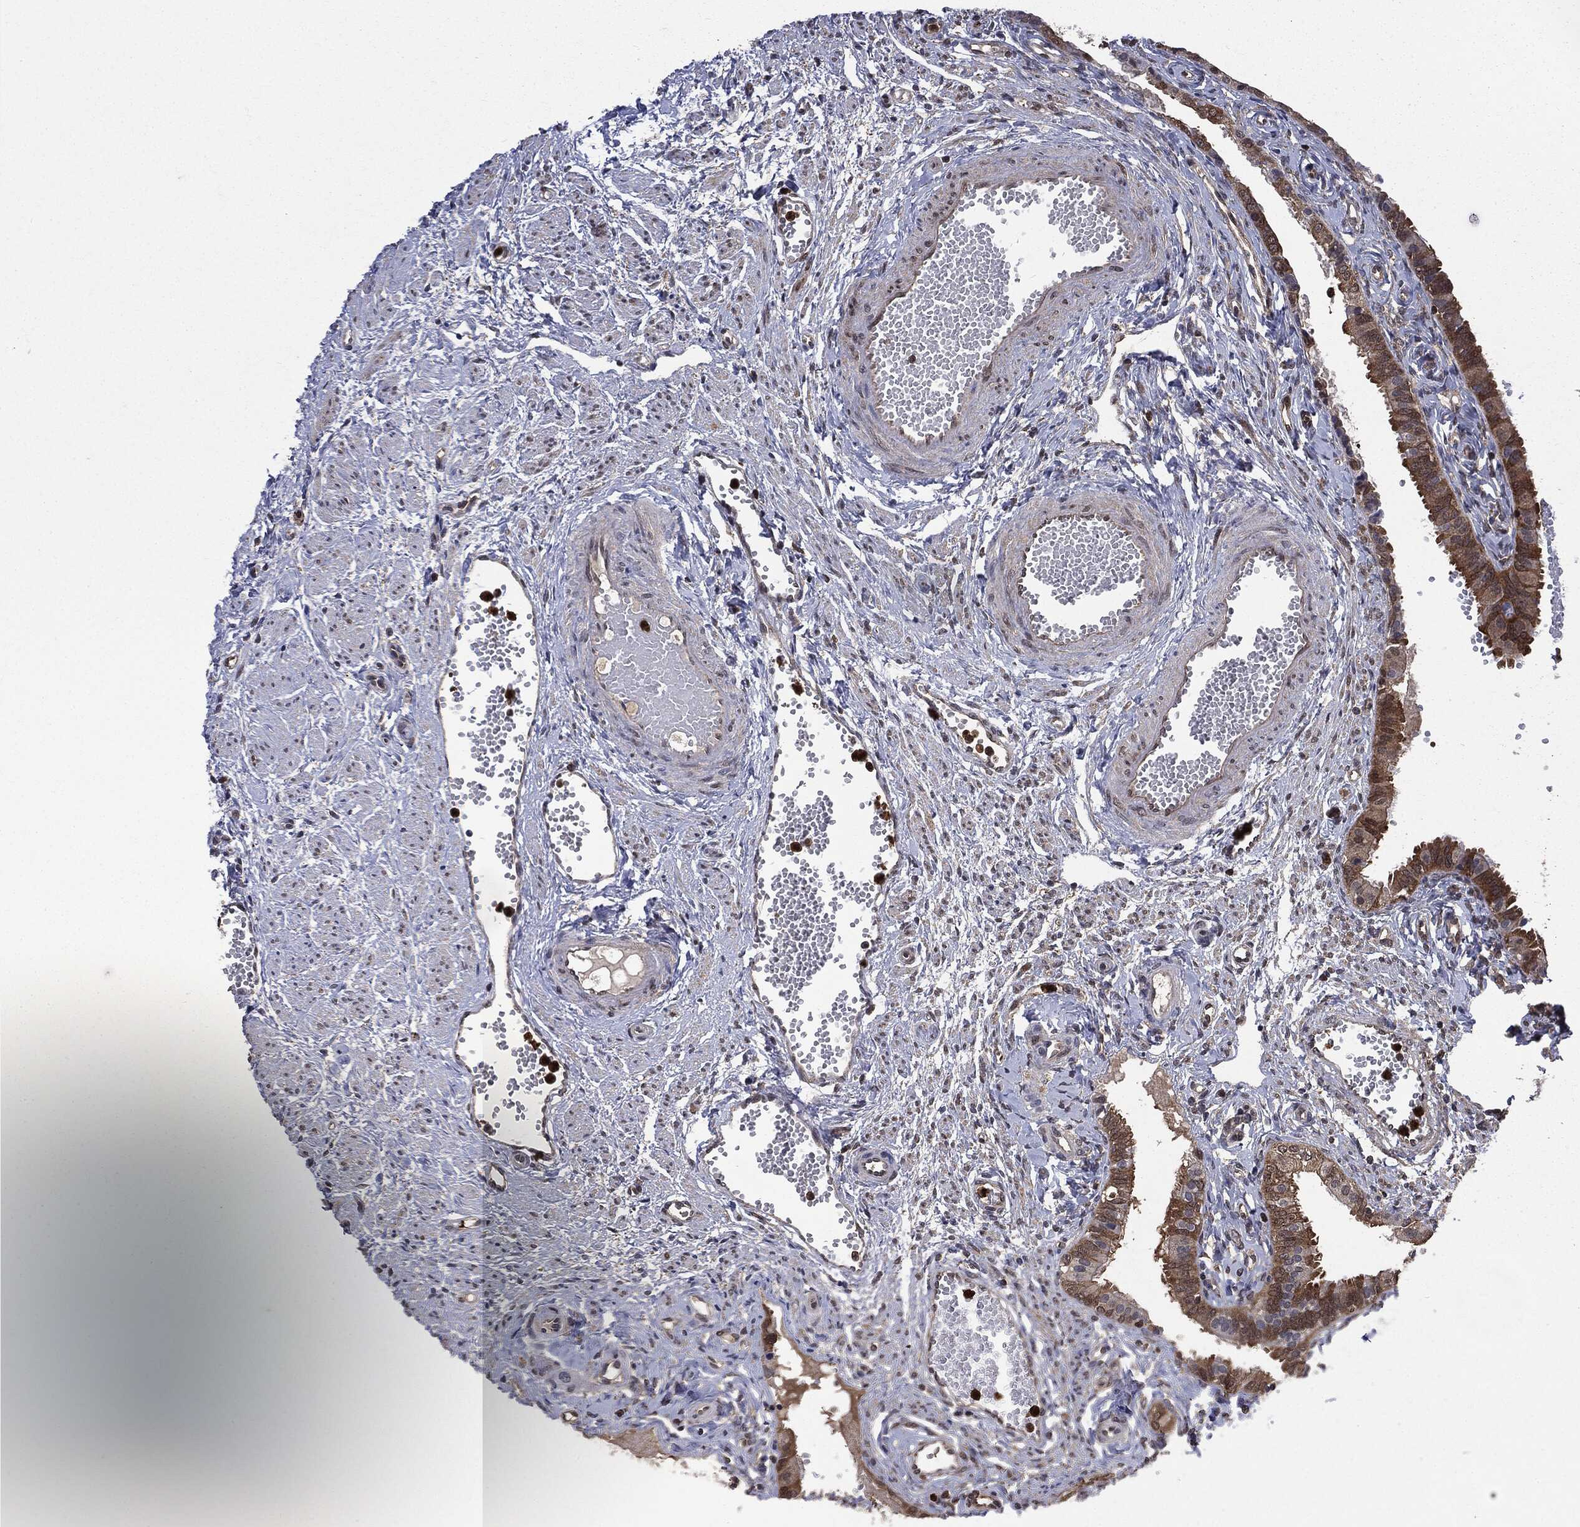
{"staining": {"intensity": "strong", "quantity": "25%-75%", "location": "cytoplasmic/membranous"}, "tissue": "fallopian tube", "cell_type": "Glandular cells", "image_type": "normal", "snomed": [{"axis": "morphology", "description": "Normal tissue, NOS"}, {"axis": "topography", "description": "Fallopian tube"}, {"axis": "topography", "description": "Ovary"}], "caption": "Brown immunohistochemical staining in unremarkable human fallopian tube exhibits strong cytoplasmic/membranous staining in about 25%-75% of glandular cells. (DAB (3,3'-diaminobenzidine) IHC, brown staining for protein, blue staining for nuclei).", "gene": "GPI", "patient": {"sex": "female", "age": 49}}